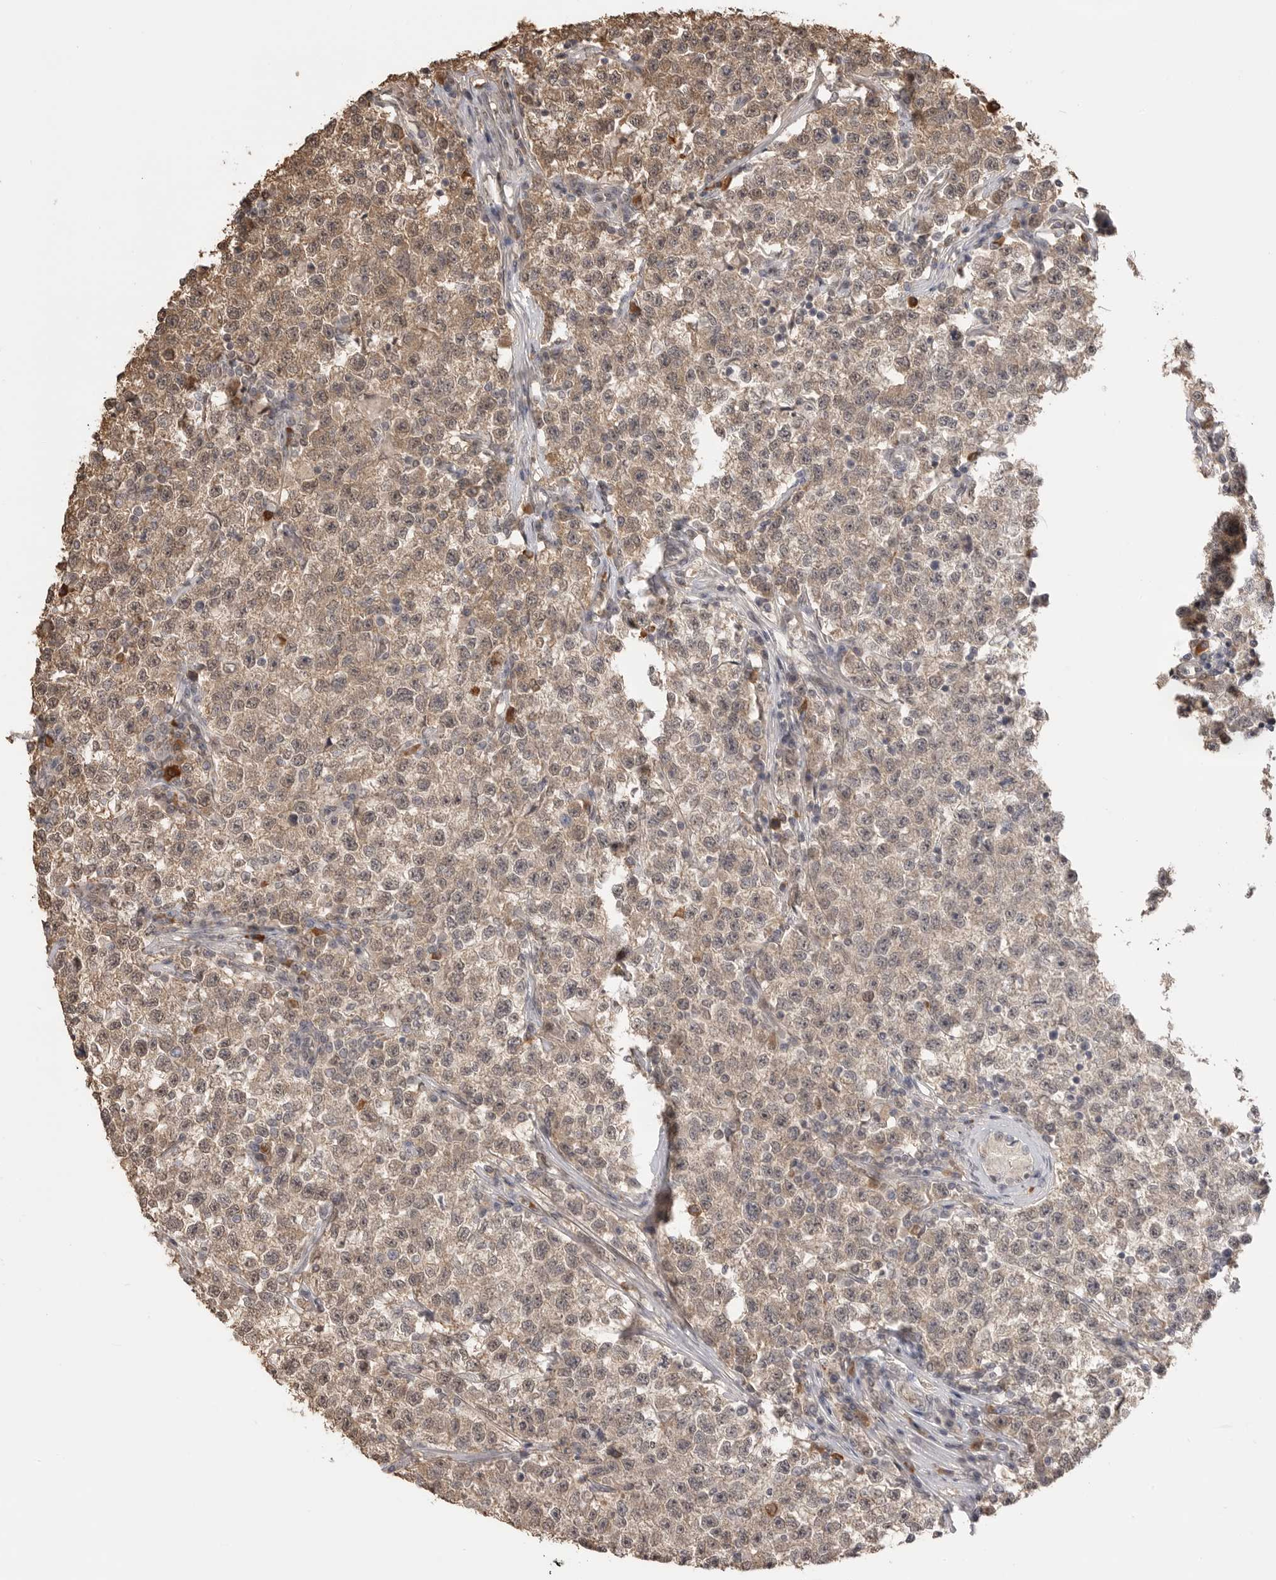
{"staining": {"intensity": "weak", "quantity": ">75%", "location": "cytoplasmic/membranous"}, "tissue": "testis cancer", "cell_type": "Tumor cells", "image_type": "cancer", "snomed": [{"axis": "morphology", "description": "Seminoma, NOS"}, {"axis": "topography", "description": "Testis"}], "caption": "Immunohistochemistry (IHC) histopathology image of human testis cancer (seminoma) stained for a protein (brown), which displays low levels of weak cytoplasmic/membranous staining in approximately >75% of tumor cells.", "gene": "ASPSCR1", "patient": {"sex": "male", "age": 22}}